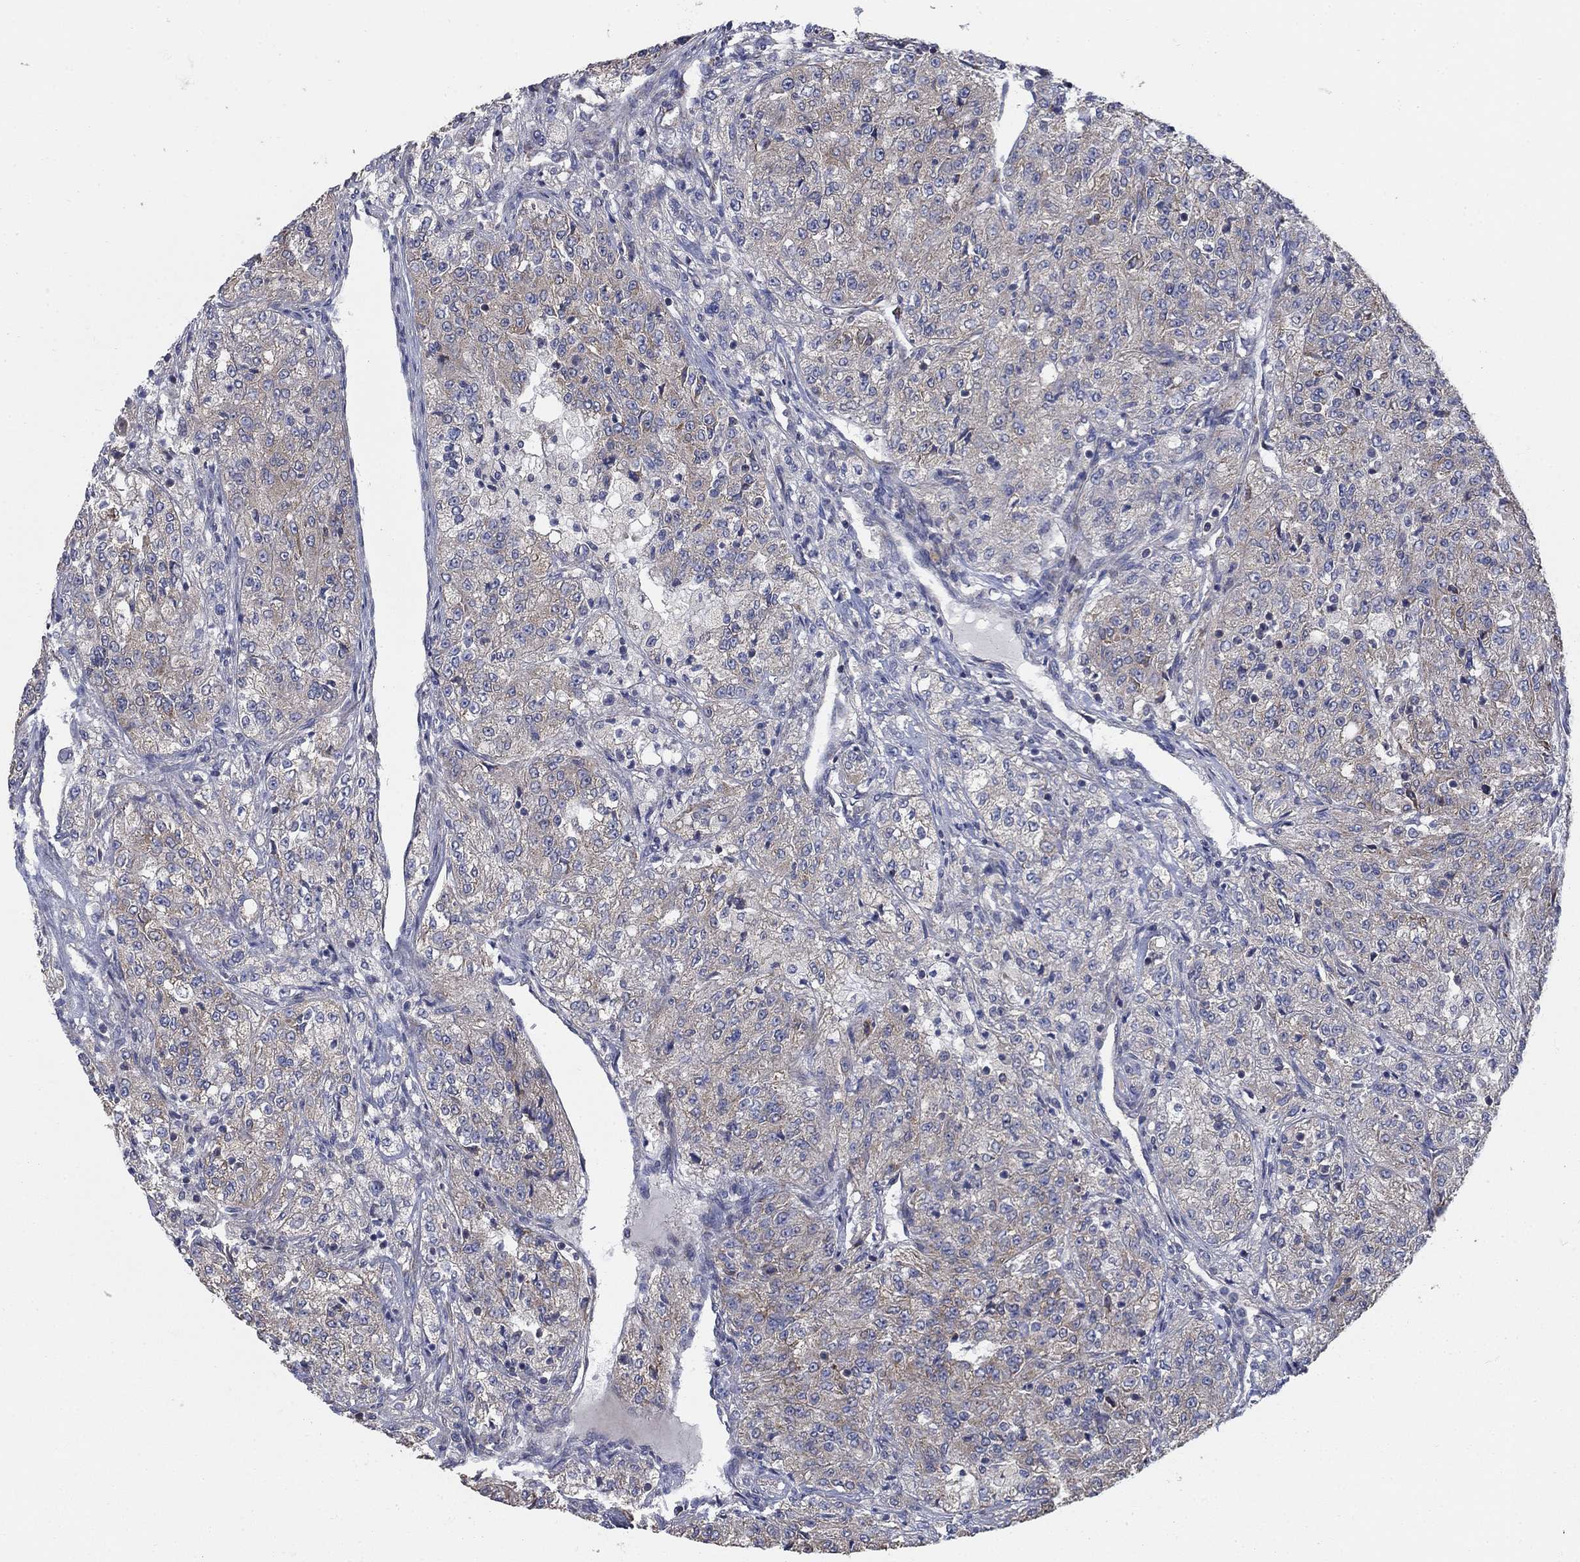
{"staining": {"intensity": "negative", "quantity": "none", "location": "none"}, "tissue": "renal cancer", "cell_type": "Tumor cells", "image_type": "cancer", "snomed": [{"axis": "morphology", "description": "Adenocarcinoma, NOS"}, {"axis": "topography", "description": "Kidney"}], "caption": "High power microscopy image of an immunohistochemistry histopathology image of renal cancer, revealing no significant expression in tumor cells. (DAB immunohistochemistry, high magnification).", "gene": "NME7", "patient": {"sex": "female", "age": 63}}